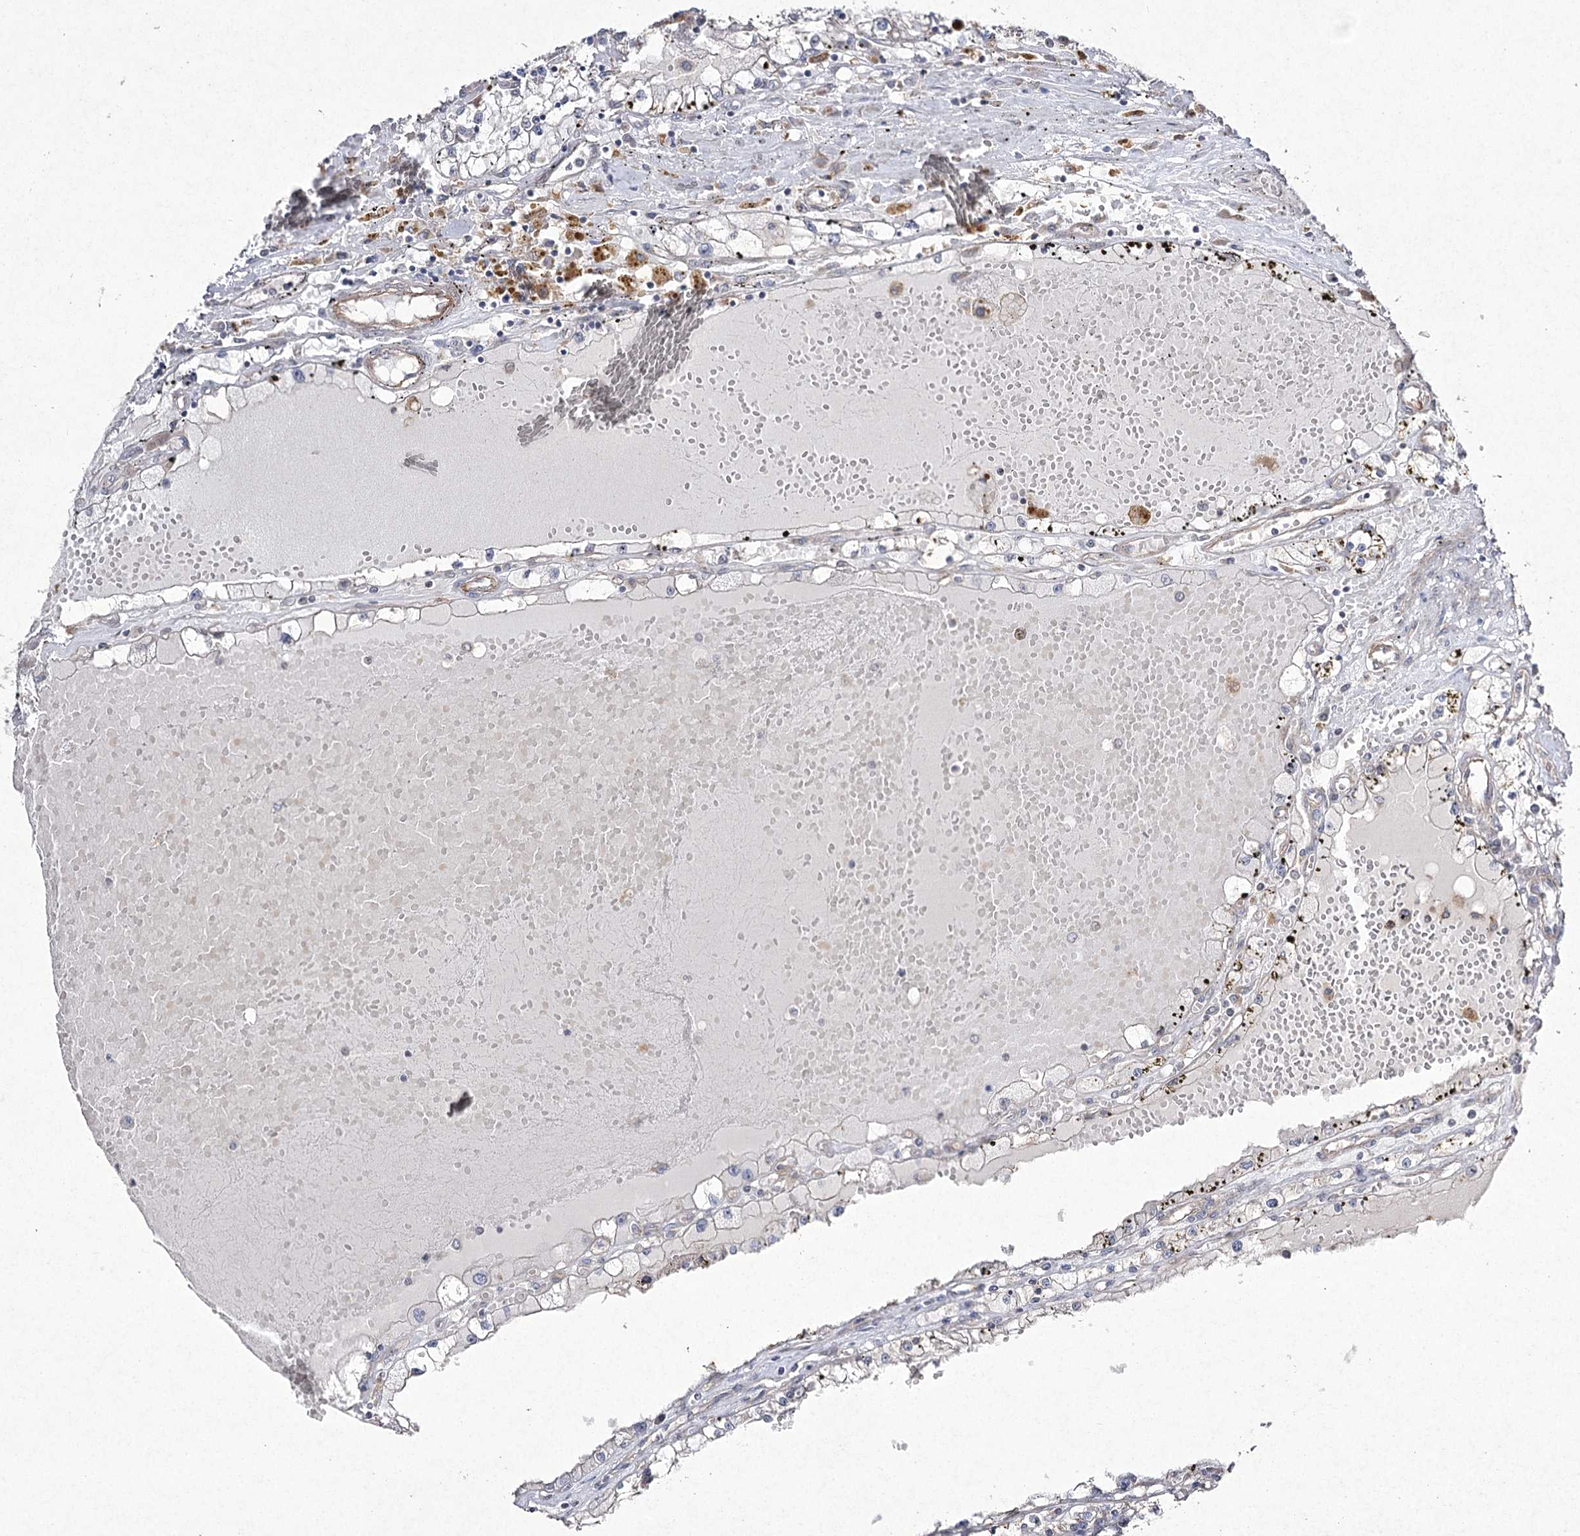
{"staining": {"intensity": "negative", "quantity": "none", "location": "none"}, "tissue": "renal cancer", "cell_type": "Tumor cells", "image_type": "cancer", "snomed": [{"axis": "morphology", "description": "Adenocarcinoma, NOS"}, {"axis": "topography", "description": "Kidney"}], "caption": "The photomicrograph reveals no staining of tumor cells in renal cancer. (DAB (3,3'-diaminobenzidine) IHC with hematoxylin counter stain).", "gene": "FANCL", "patient": {"sex": "male", "age": 56}}